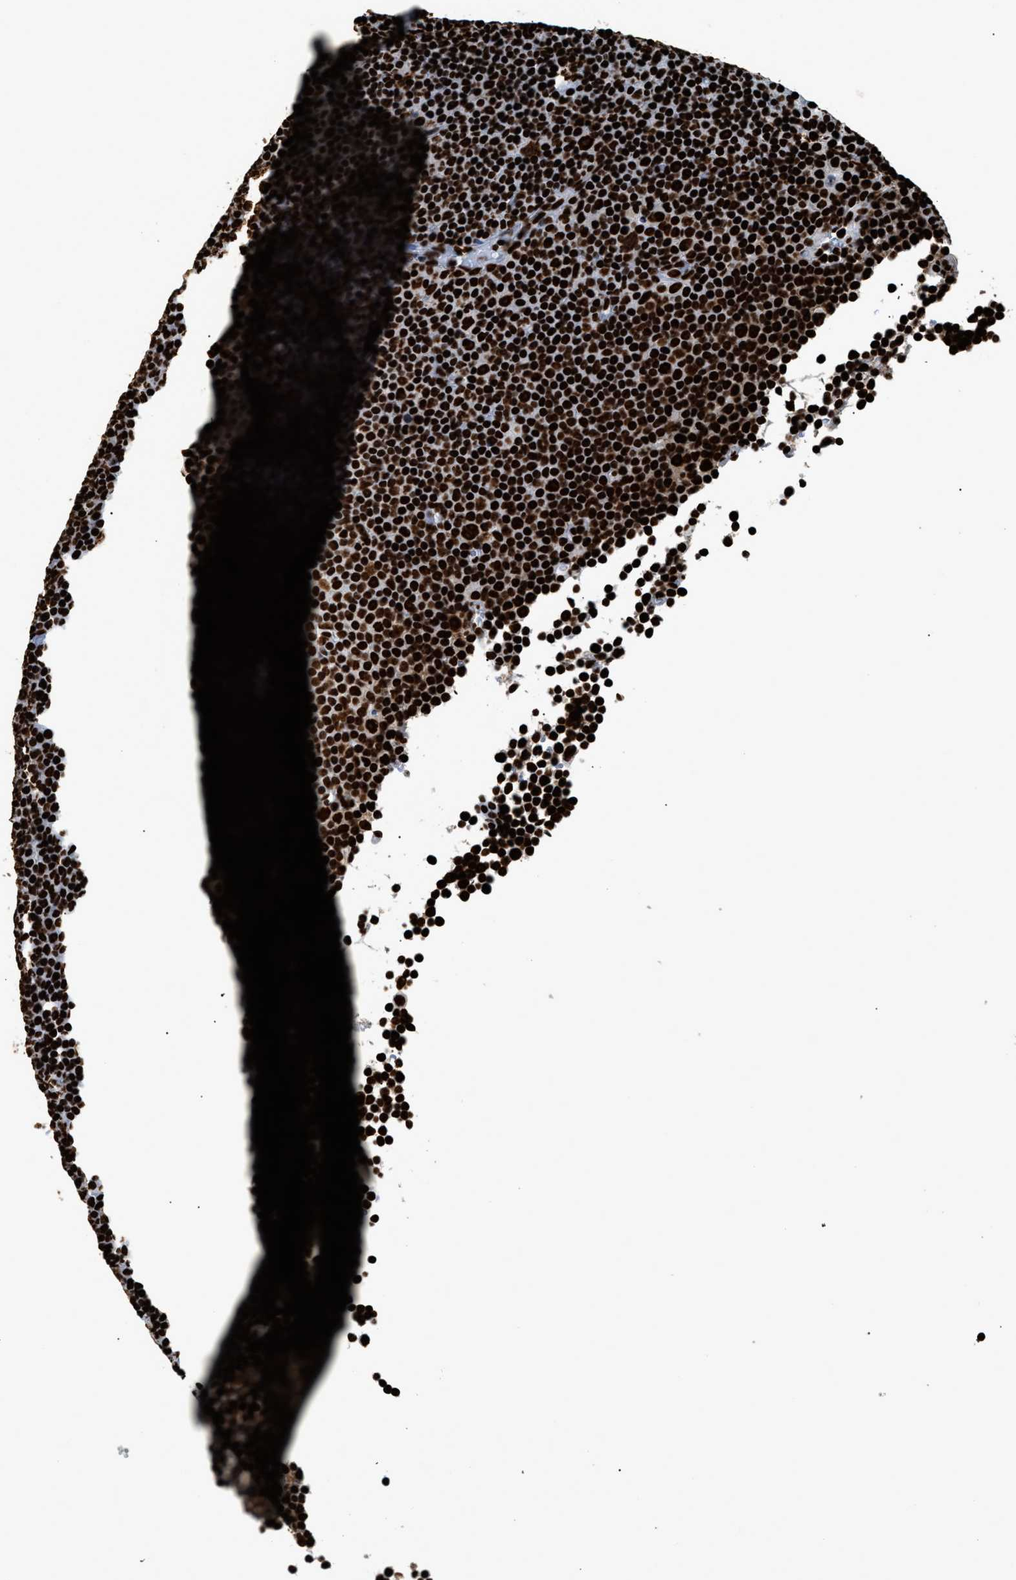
{"staining": {"intensity": "strong", "quantity": ">75%", "location": "nuclear"}, "tissue": "lymphoma", "cell_type": "Tumor cells", "image_type": "cancer", "snomed": [{"axis": "morphology", "description": "Malignant lymphoma, non-Hodgkin's type, Low grade"}, {"axis": "topography", "description": "Lymph node"}], "caption": "A brown stain labels strong nuclear expression of a protein in lymphoma tumor cells.", "gene": "HNRNPM", "patient": {"sex": "female", "age": 67}}